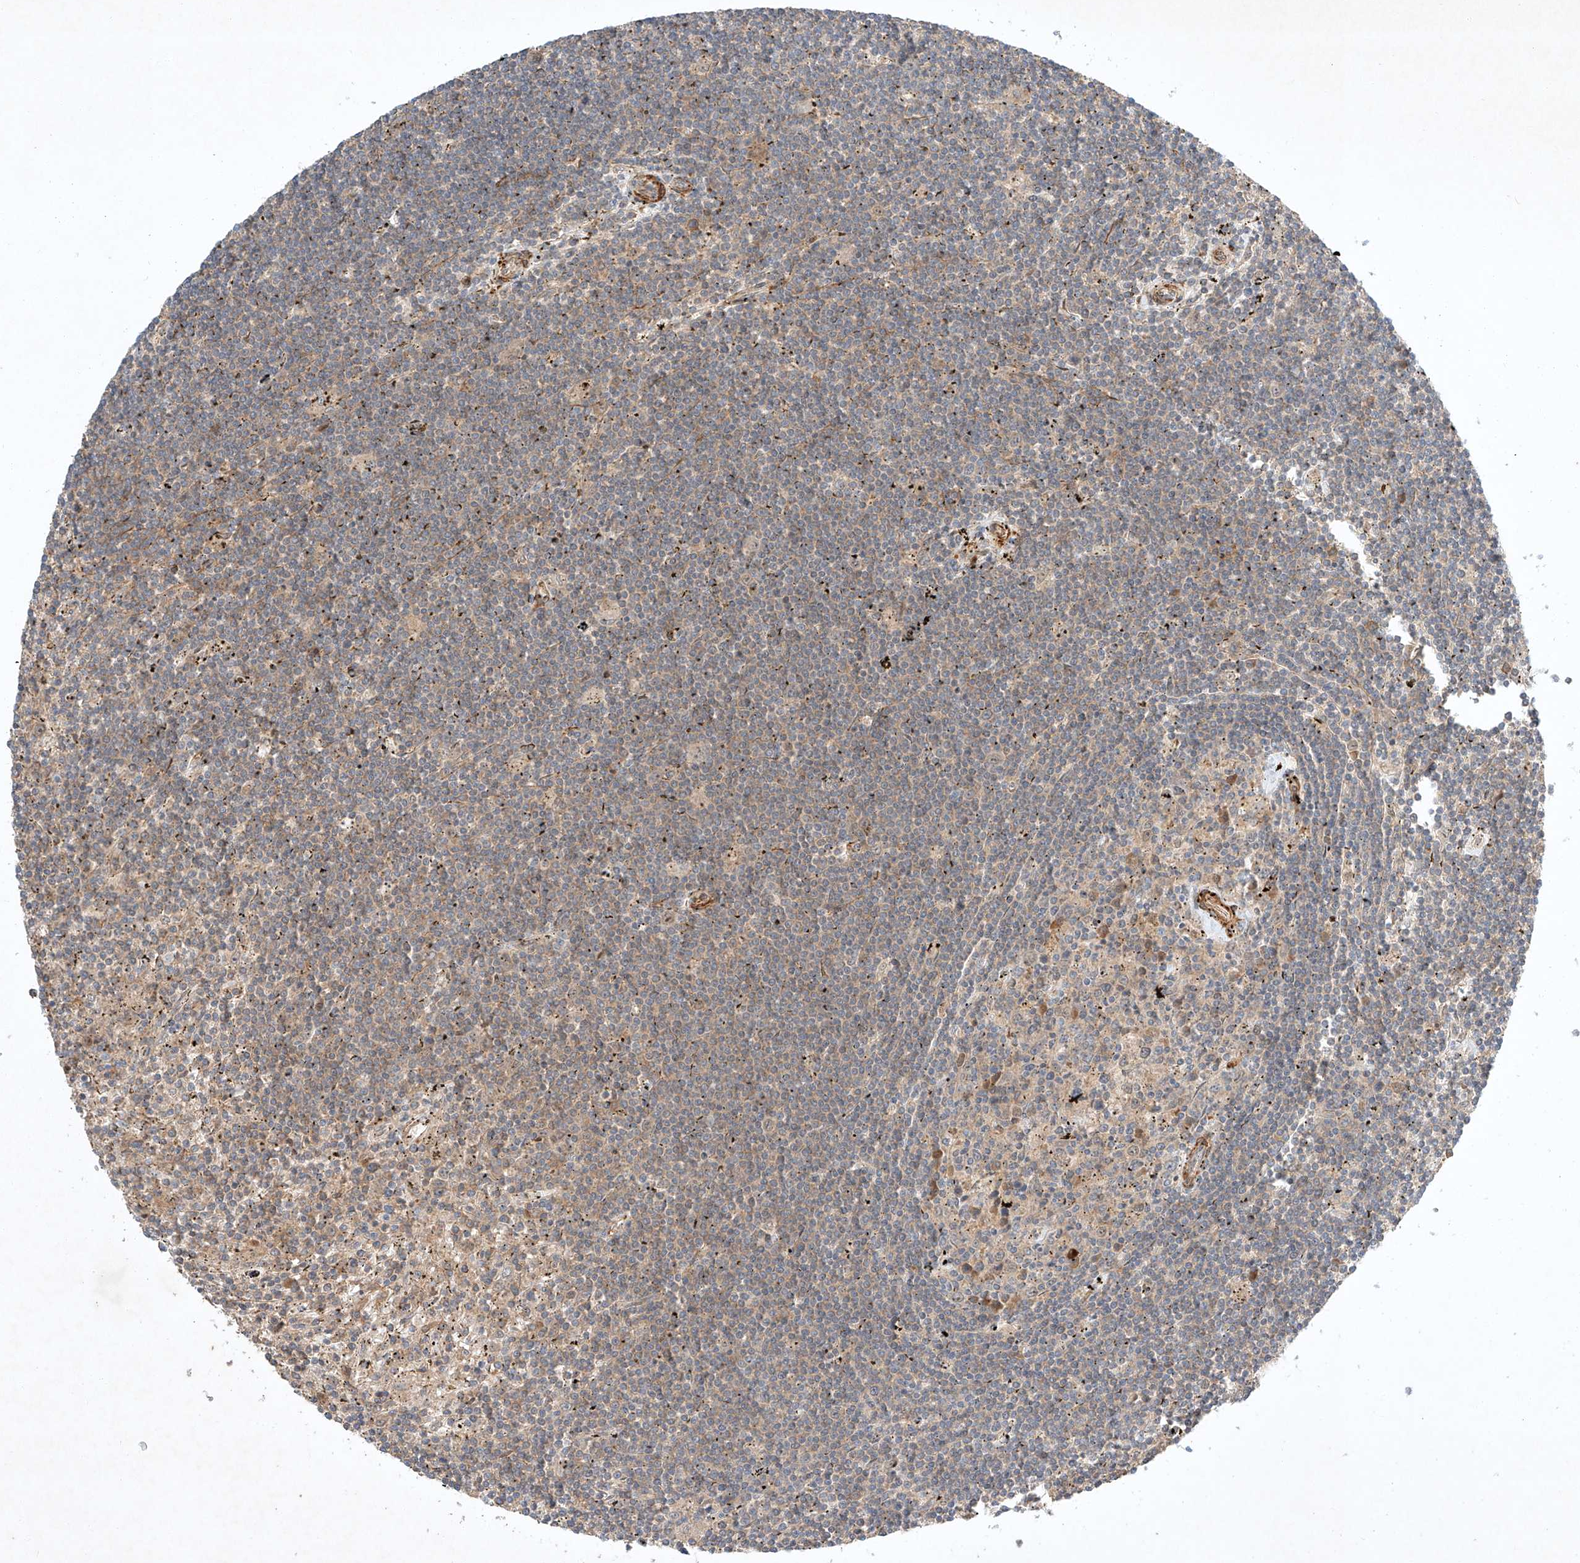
{"staining": {"intensity": "weak", "quantity": "25%-75%", "location": "cytoplasmic/membranous"}, "tissue": "lymphoma", "cell_type": "Tumor cells", "image_type": "cancer", "snomed": [{"axis": "morphology", "description": "Malignant lymphoma, non-Hodgkin's type, Low grade"}, {"axis": "topography", "description": "Spleen"}], "caption": "An immunohistochemistry (IHC) histopathology image of tumor tissue is shown. Protein staining in brown highlights weak cytoplasmic/membranous positivity in low-grade malignant lymphoma, non-Hodgkin's type within tumor cells.", "gene": "ARHGAP33", "patient": {"sex": "male", "age": 76}}